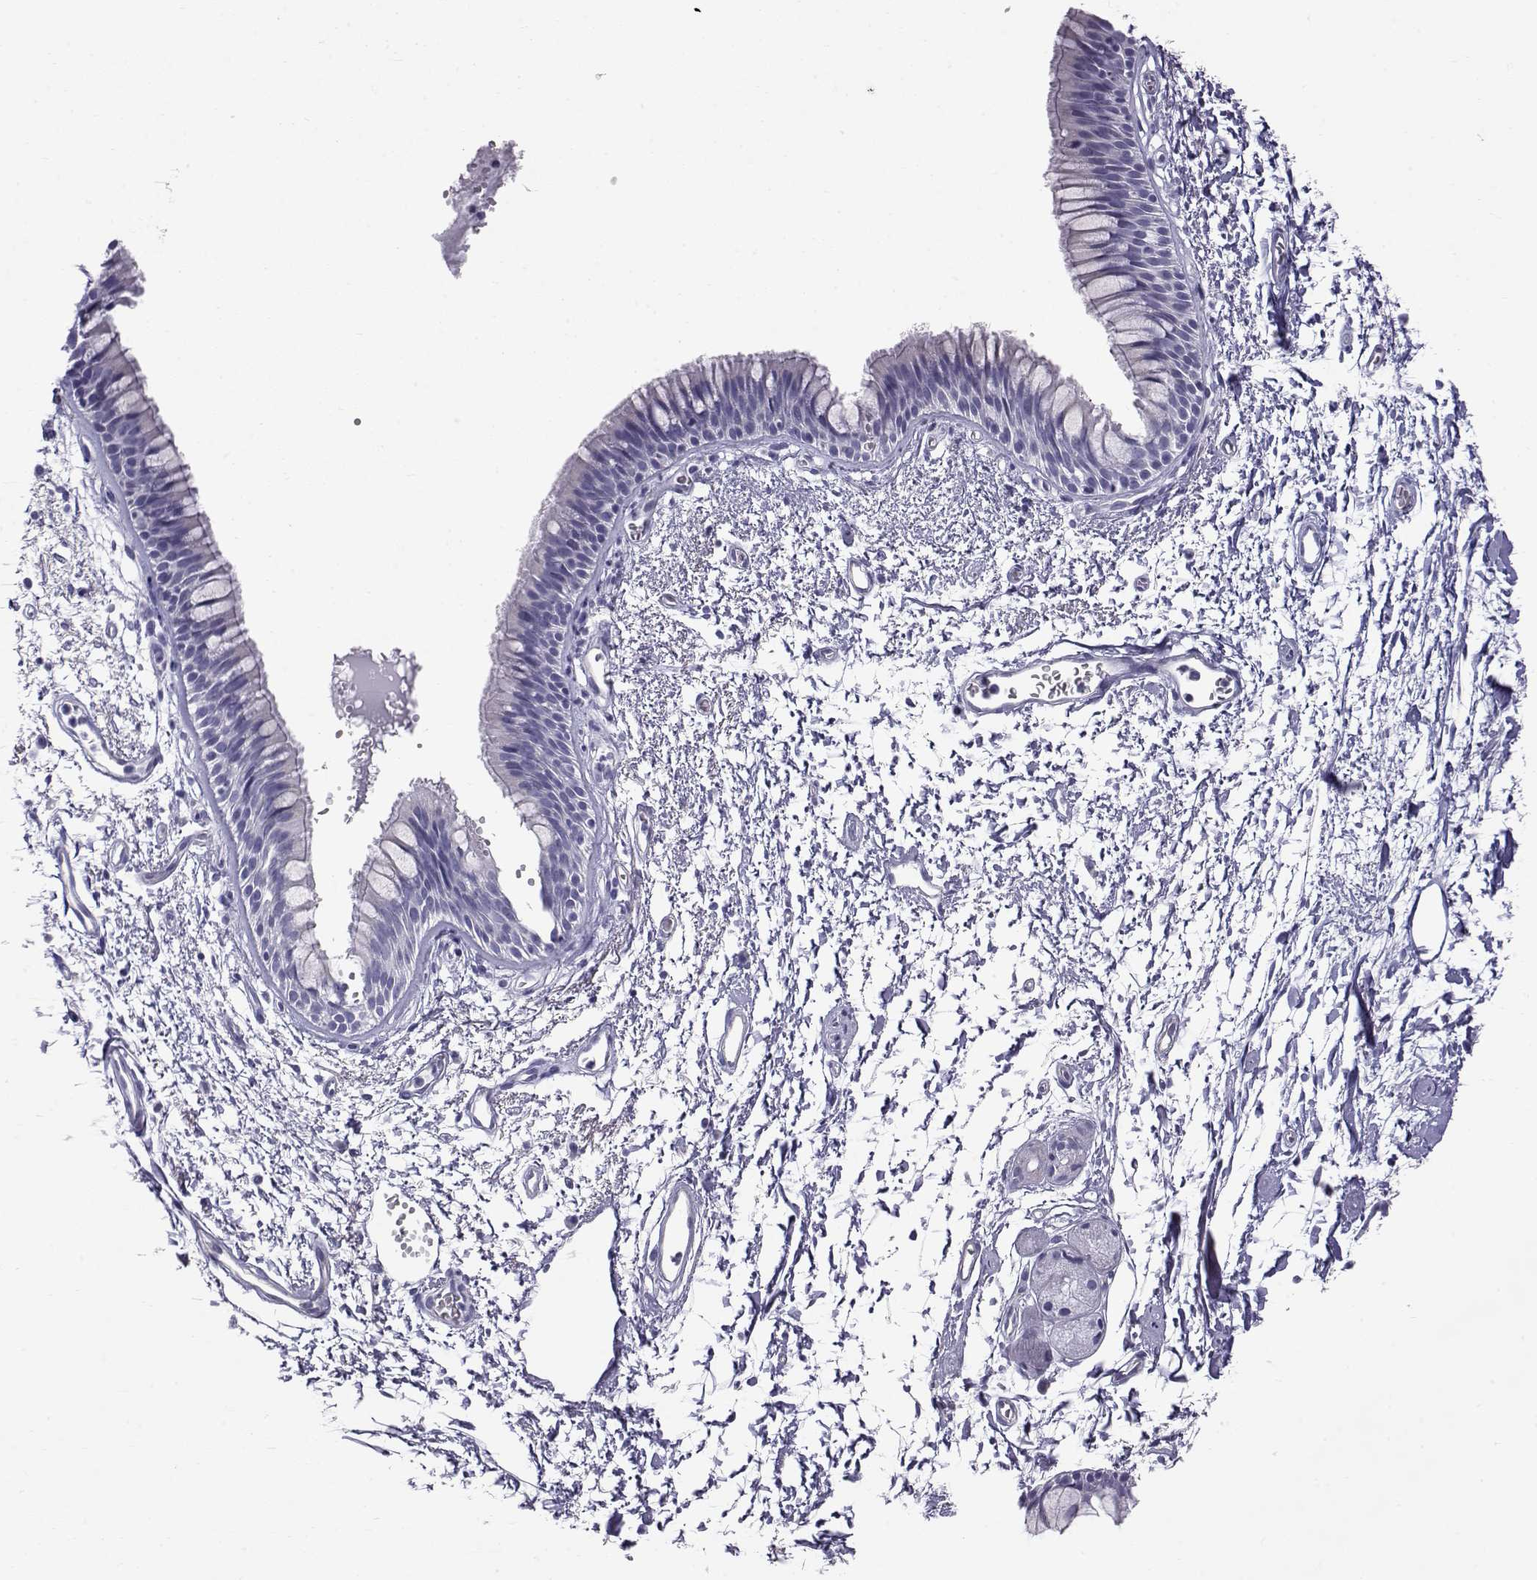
{"staining": {"intensity": "negative", "quantity": "none", "location": "none"}, "tissue": "bronchus", "cell_type": "Respiratory epithelial cells", "image_type": "normal", "snomed": [{"axis": "morphology", "description": "Normal tissue, NOS"}, {"axis": "topography", "description": "Cartilage tissue"}, {"axis": "topography", "description": "Bronchus"}], "caption": "IHC of normal human bronchus shows no expression in respiratory epithelial cells. (Brightfield microscopy of DAB (3,3'-diaminobenzidine) immunohistochemistry at high magnification).", "gene": "RNASE12", "patient": {"sex": "male", "age": 66}}